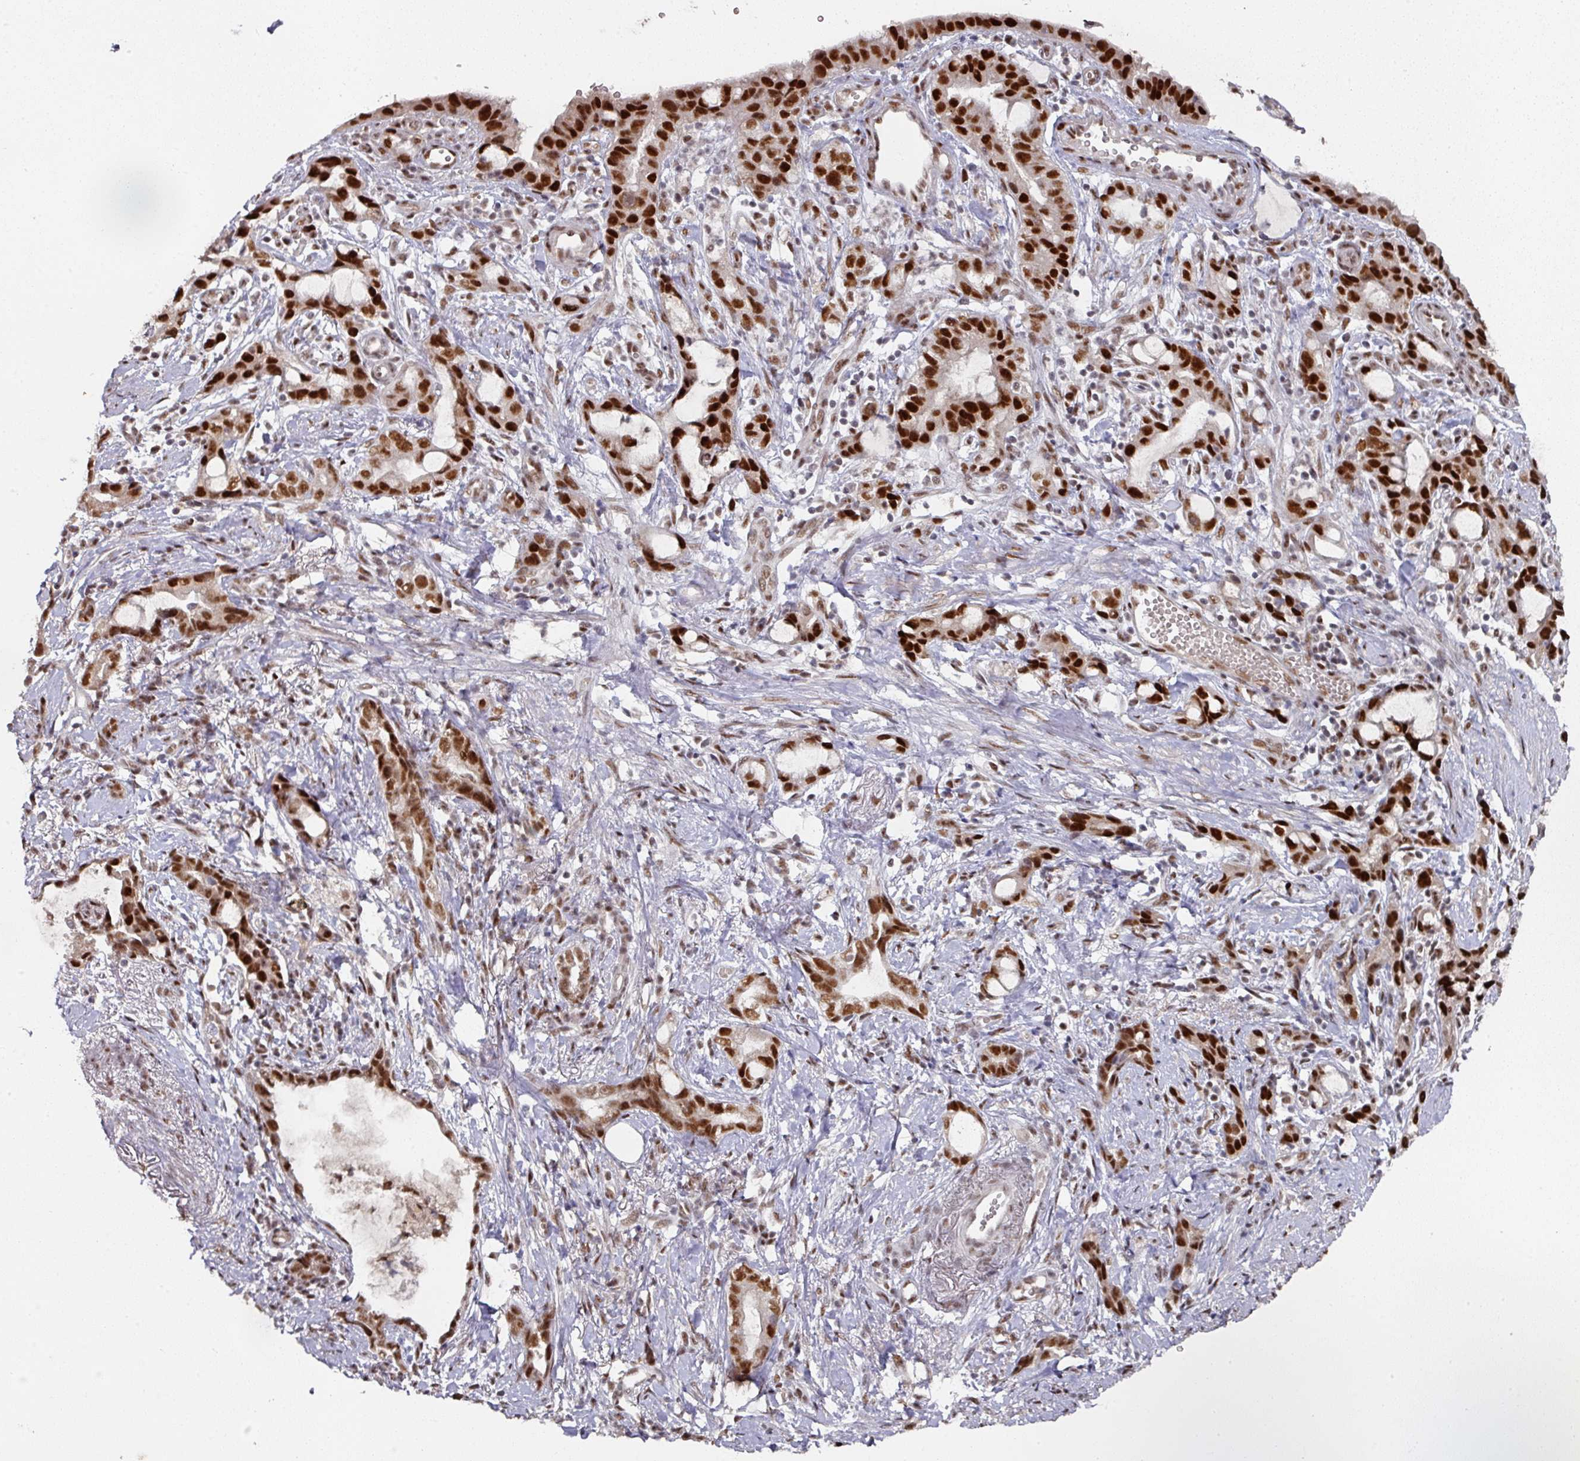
{"staining": {"intensity": "strong", "quantity": ">75%", "location": "nuclear"}, "tissue": "stomach cancer", "cell_type": "Tumor cells", "image_type": "cancer", "snomed": [{"axis": "morphology", "description": "Adenocarcinoma, NOS"}, {"axis": "topography", "description": "Stomach"}], "caption": "This image exhibits IHC staining of adenocarcinoma (stomach), with high strong nuclear staining in approximately >75% of tumor cells.", "gene": "MEPCE", "patient": {"sex": "male", "age": 55}}